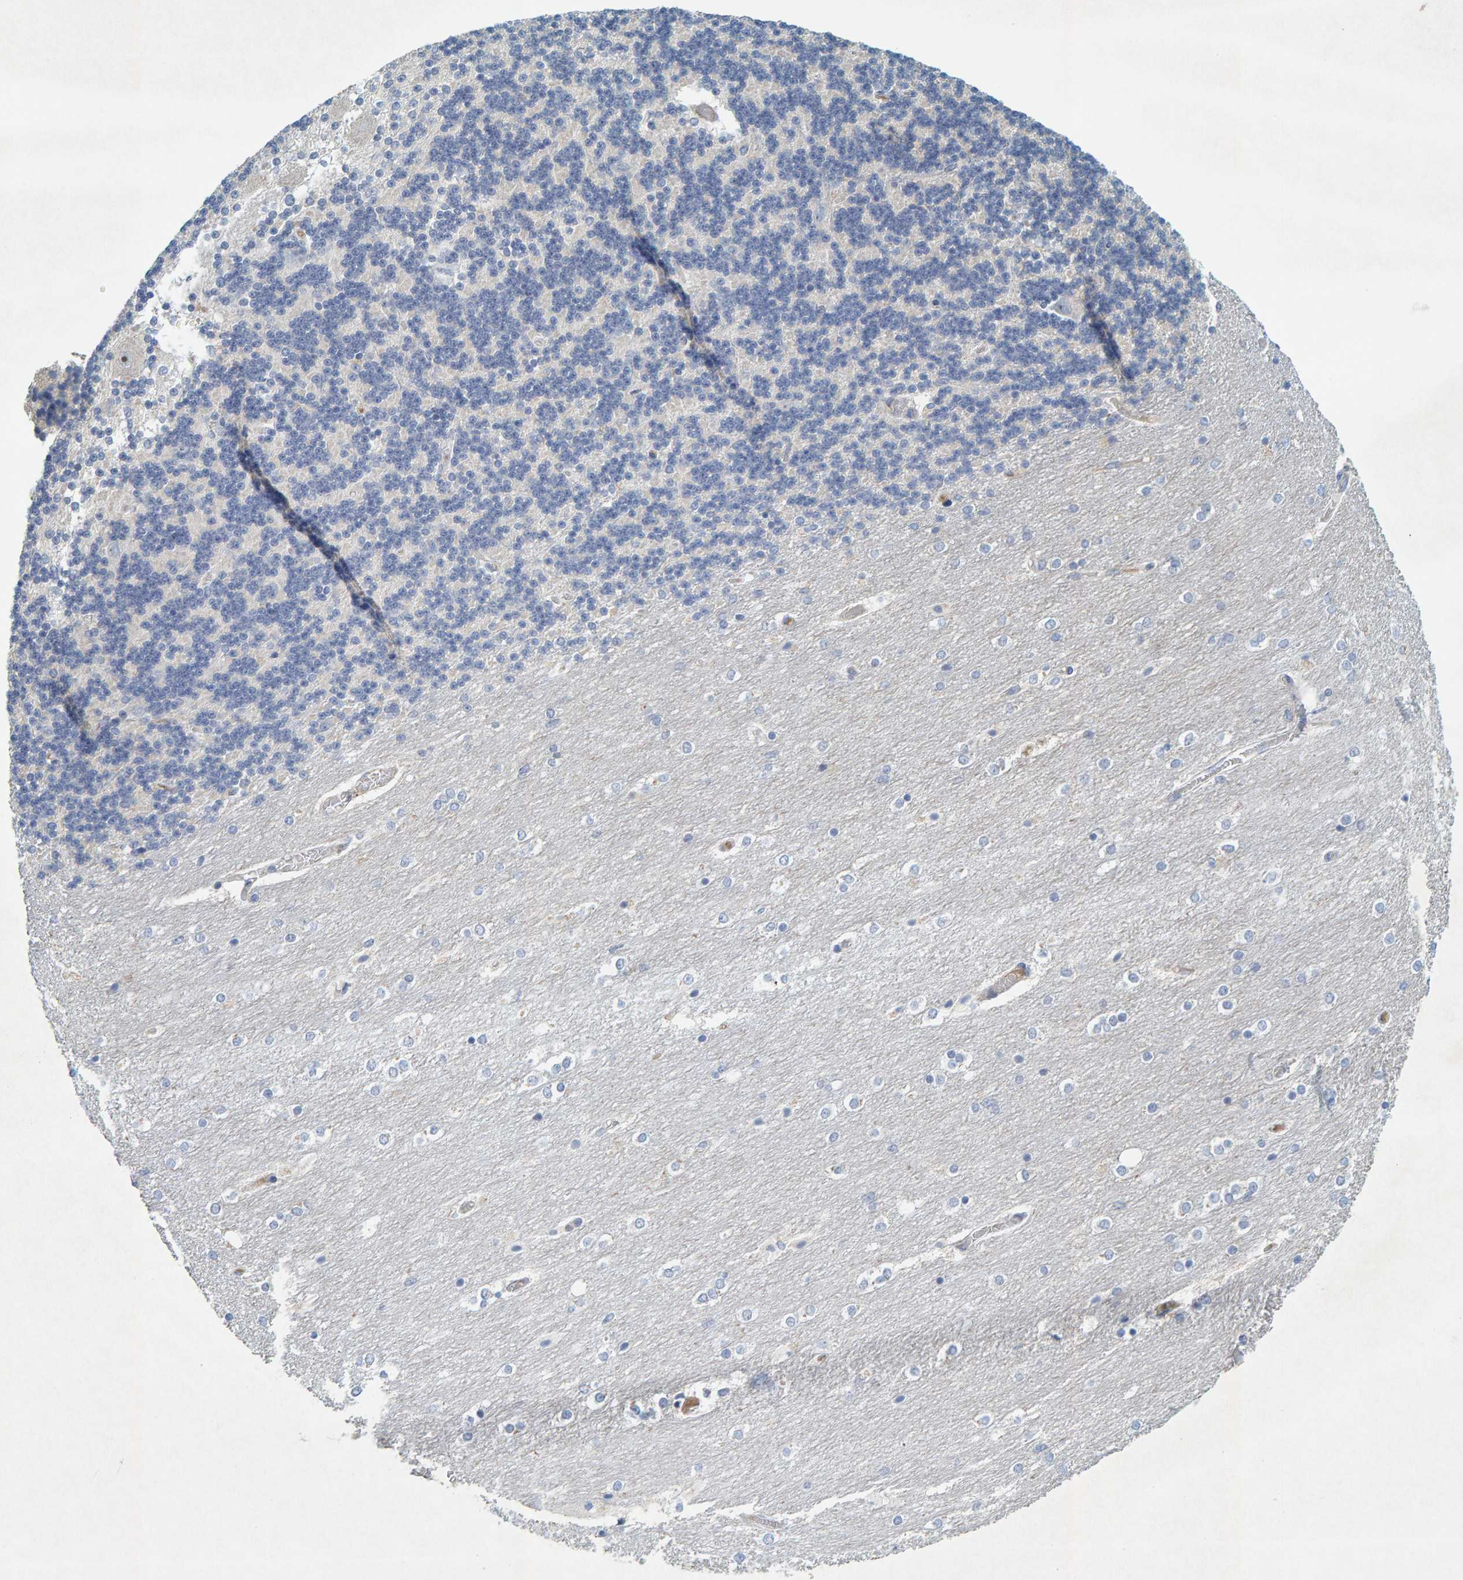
{"staining": {"intensity": "negative", "quantity": "none", "location": "none"}, "tissue": "cerebellum", "cell_type": "Cells in granular layer", "image_type": "normal", "snomed": [{"axis": "morphology", "description": "Normal tissue, NOS"}, {"axis": "topography", "description": "Cerebellum"}], "caption": "Immunohistochemical staining of unremarkable cerebellum demonstrates no significant staining in cells in granular layer.", "gene": "ZNF77", "patient": {"sex": "female", "age": 54}}